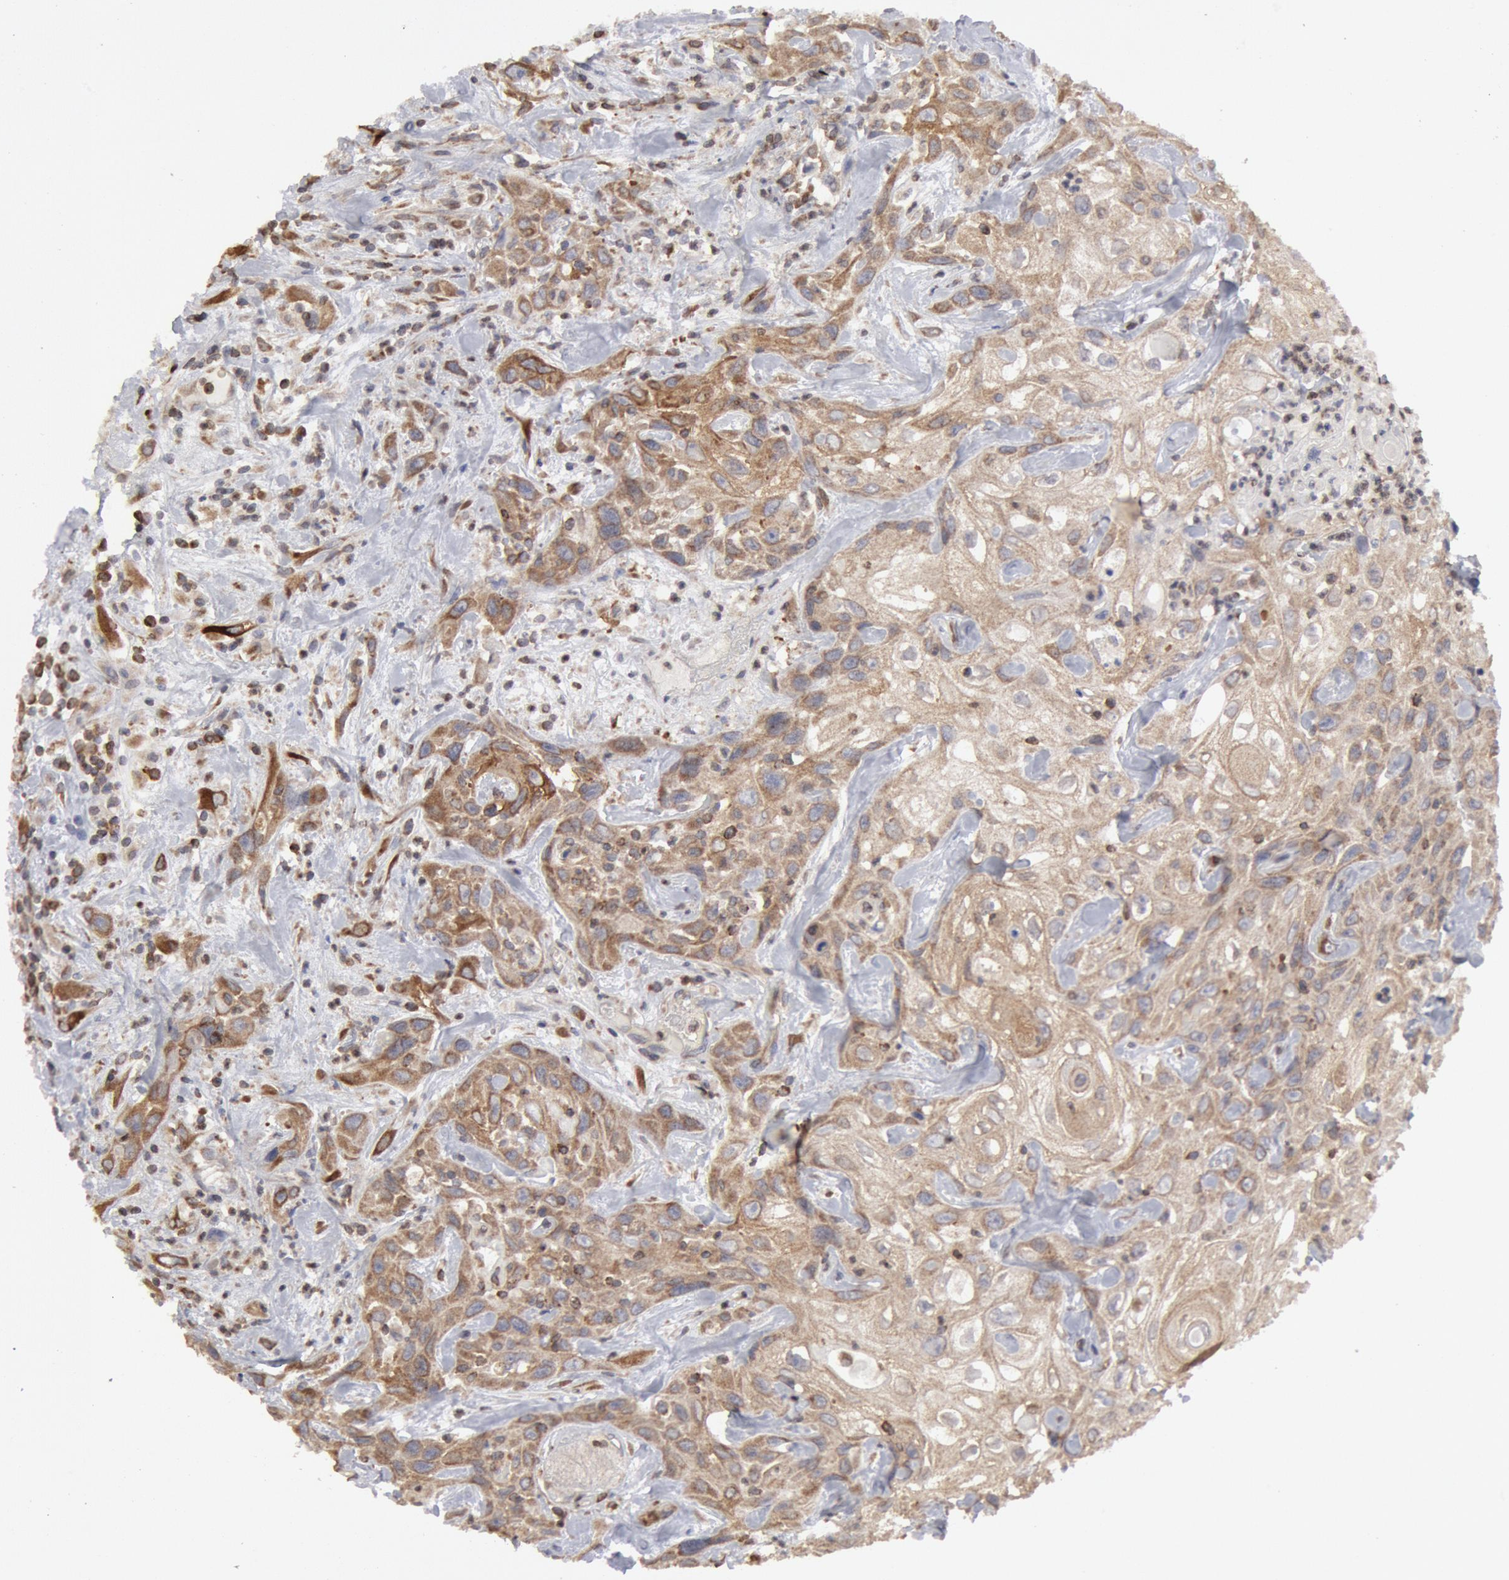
{"staining": {"intensity": "weak", "quantity": ">75%", "location": "cytoplasmic/membranous"}, "tissue": "urothelial cancer", "cell_type": "Tumor cells", "image_type": "cancer", "snomed": [{"axis": "morphology", "description": "Urothelial carcinoma, High grade"}, {"axis": "topography", "description": "Urinary bladder"}], "caption": "Tumor cells show low levels of weak cytoplasmic/membranous positivity in approximately >75% of cells in human high-grade urothelial carcinoma.", "gene": "OSBPL8", "patient": {"sex": "female", "age": 84}}